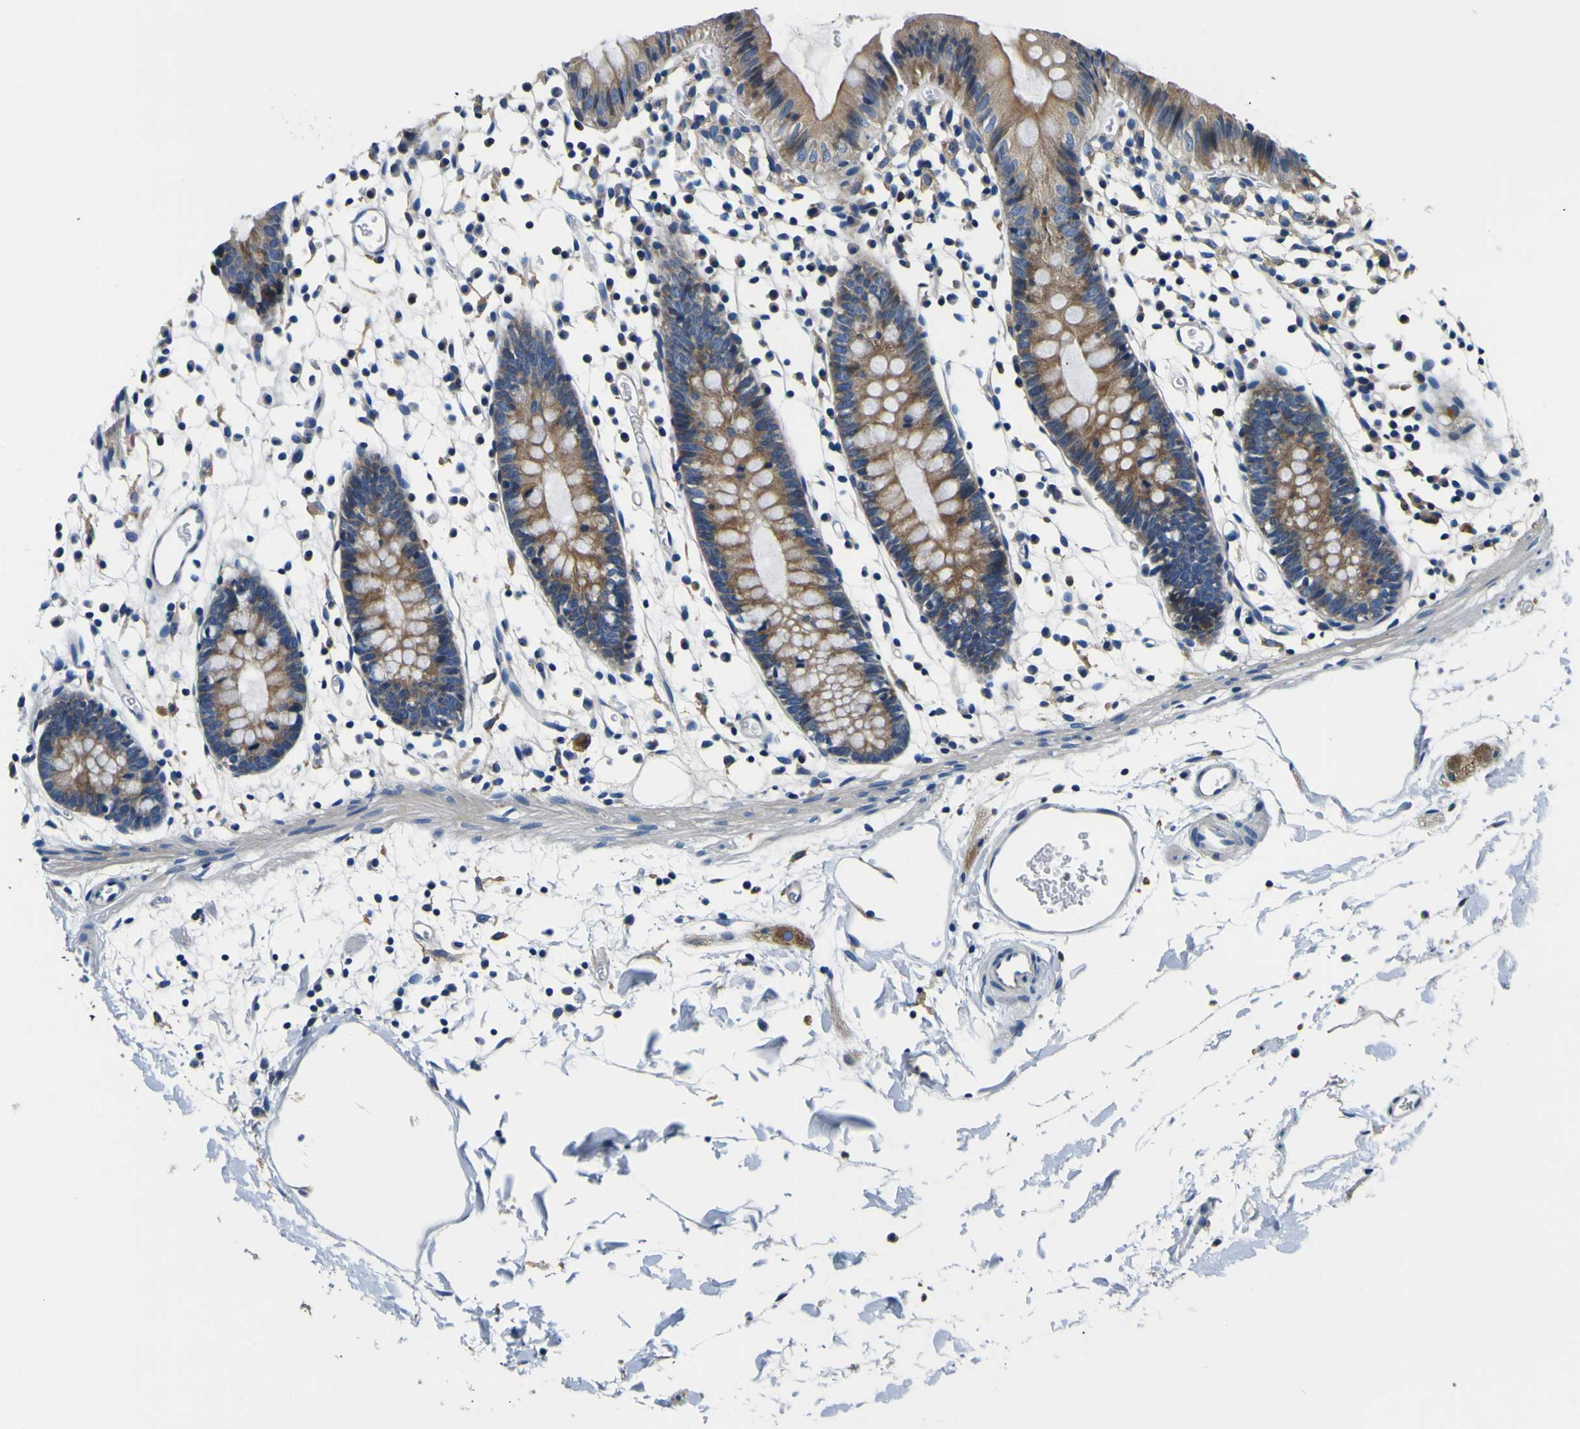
{"staining": {"intensity": "negative", "quantity": "none", "location": "none"}, "tissue": "colon", "cell_type": "Endothelial cells", "image_type": "normal", "snomed": [{"axis": "morphology", "description": "Normal tissue, NOS"}, {"axis": "topography", "description": "Colon"}], "caption": "An immunohistochemistry (IHC) image of normal colon is shown. There is no staining in endothelial cells of colon. (Stains: DAB (3,3'-diaminobenzidine) IHC with hematoxylin counter stain, Microscopy: brightfield microscopy at high magnification).", "gene": "CLSTN1", "patient": {"sex": "male", "age": 14}}